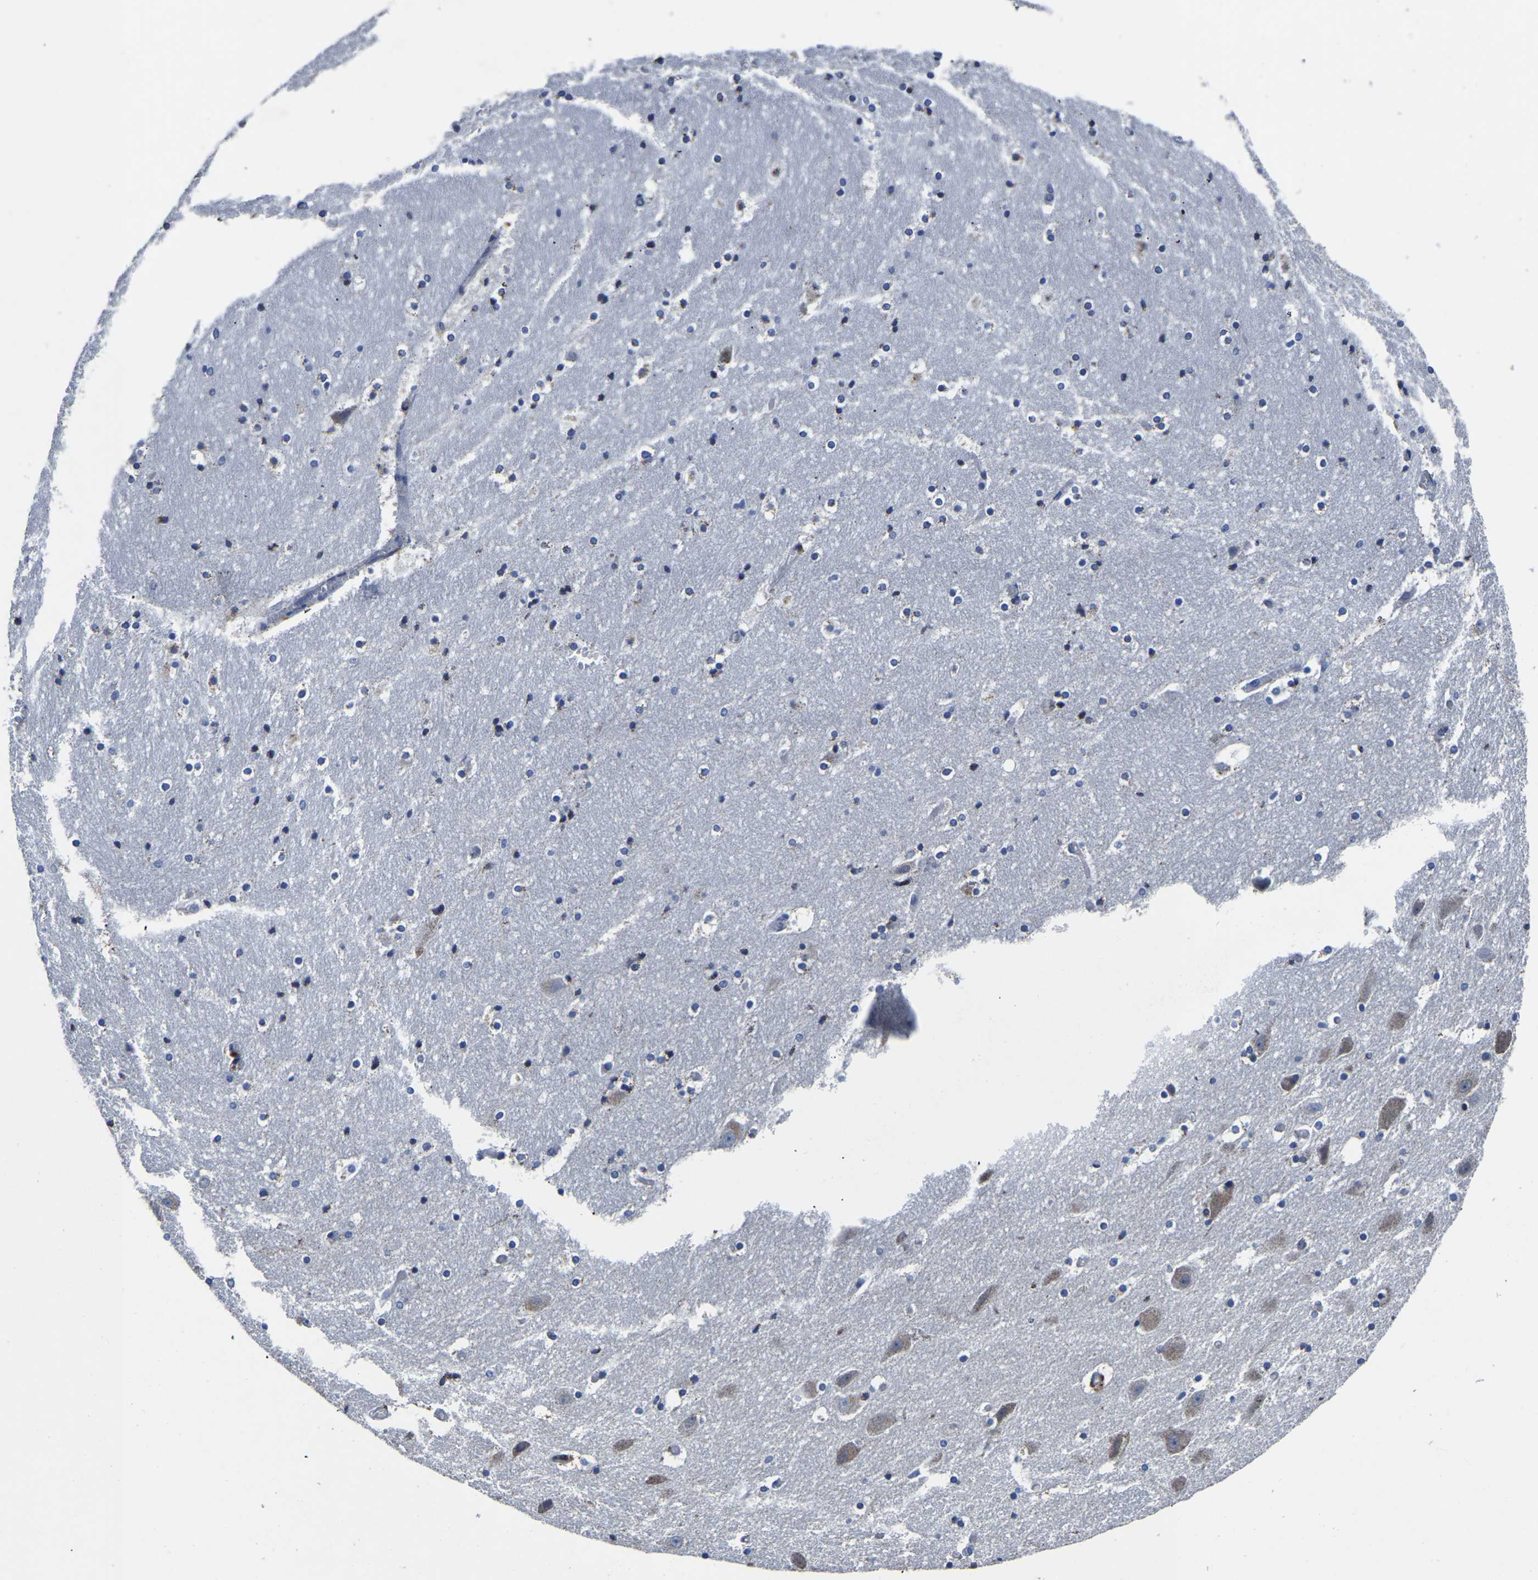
{"staining": {"intensity": "negative", "quantity": "none", "location": "none"}, "tissue": "hippocampus", "cell_type": "Glial cells", "image_type": "normal", "snomed": [{"axis": "morphology", "description": "Normal tissue, NOS"}, {"axis": "topography", "description": "Hippocampus"}], "caption": "Immunohistochemistry (IHC) micrograph of normal human hippocampus stained for a protein (brown), which exhibits no staining in glial cells.", "gene": "FGD5", "patient": {"sex": "male", "age": 45}}